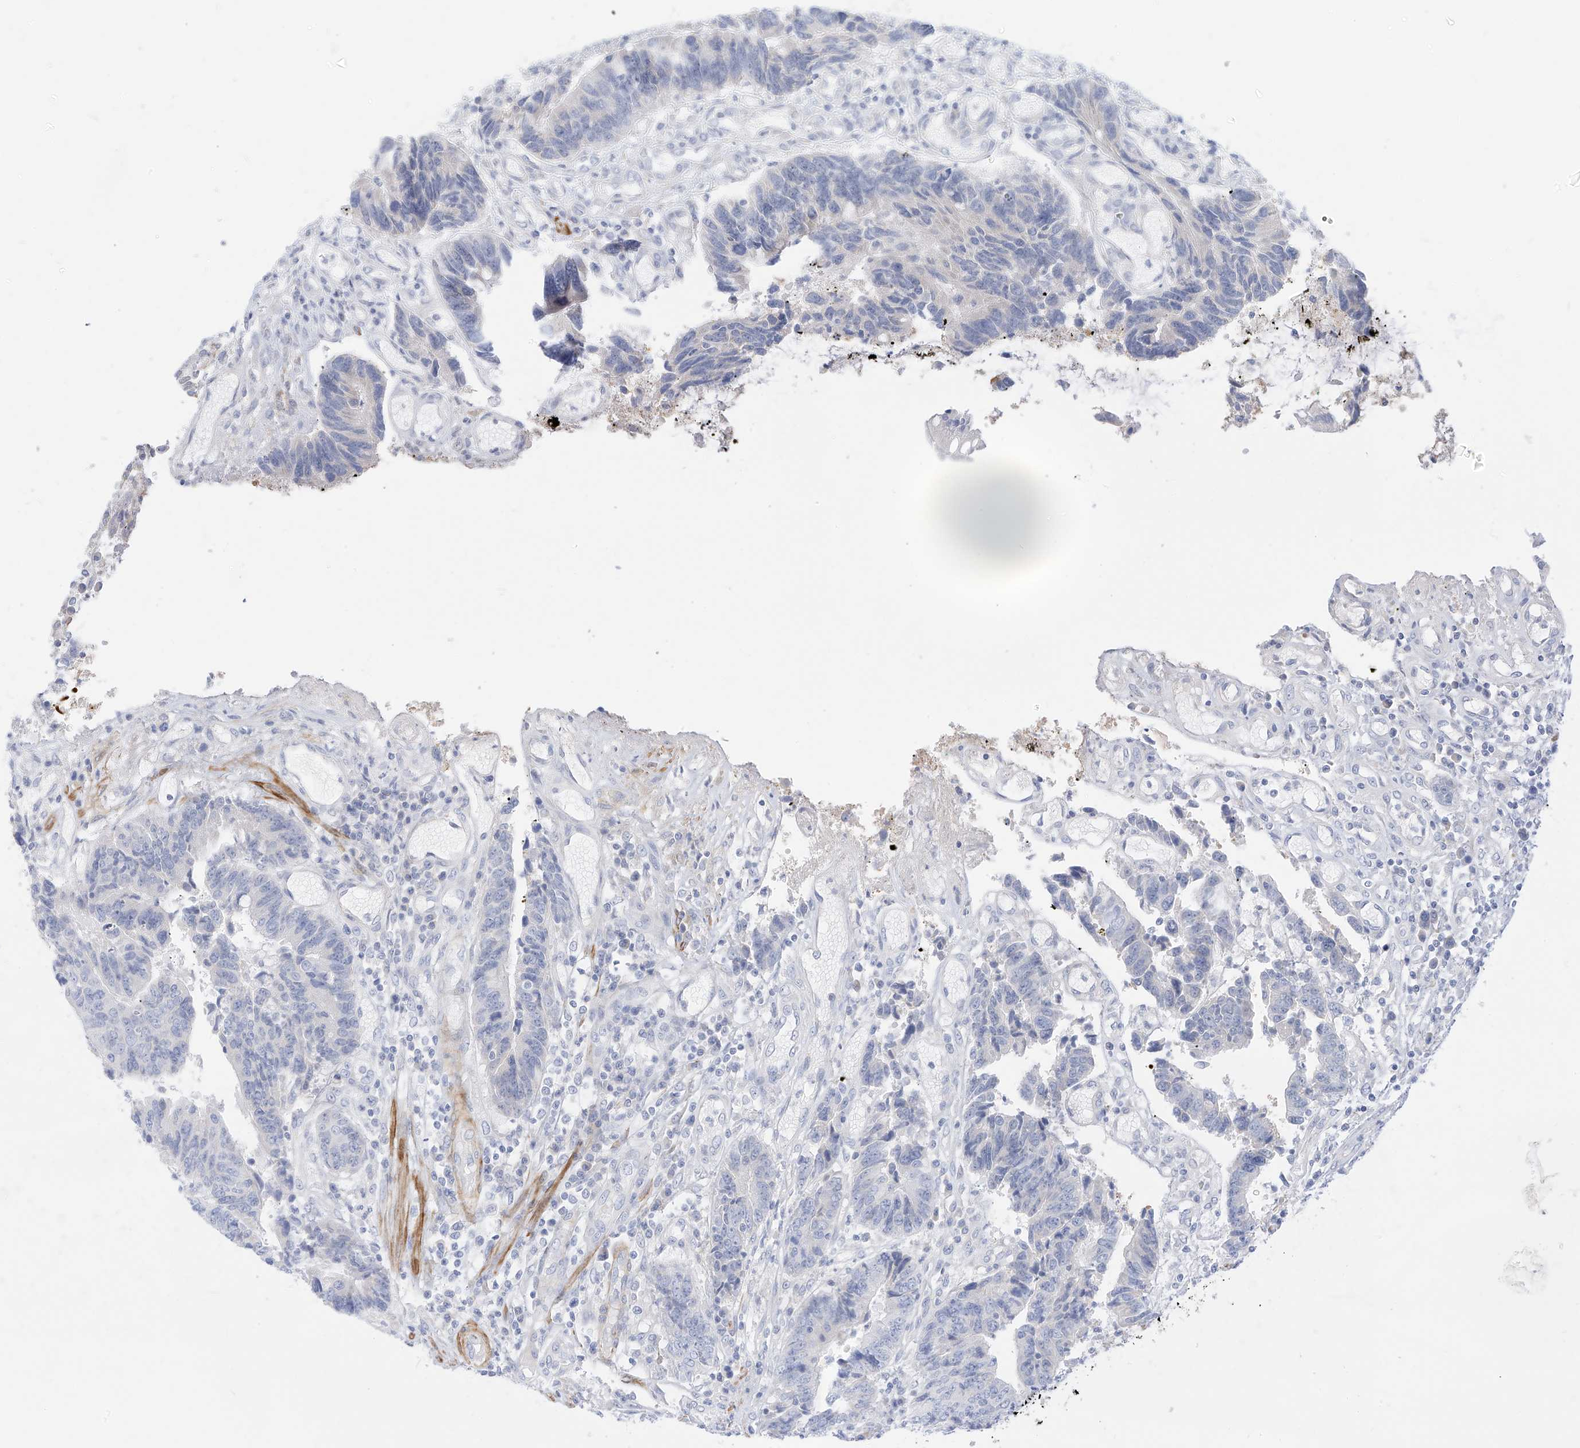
{"staining": {"intensity": "negative", "quantity": "none", "location": "none"}, "tissue": "colorectal cancer", "cell_type": "Tumor cells", "image_type": "cancer", "snomed": [{"axis": "morphology", "description": "Adenocarcinoma, NOS"}, {"axis": "topography", "description": "Rectum"}], "caption": "This is an immunohistochemistry (IHC) histopathology image of colorectal cancer (adenocarcinoma). There is no positivity in tumor cells.", "gene": "ST3GAL5", "patient": {"sex": "male", "age": 84}}